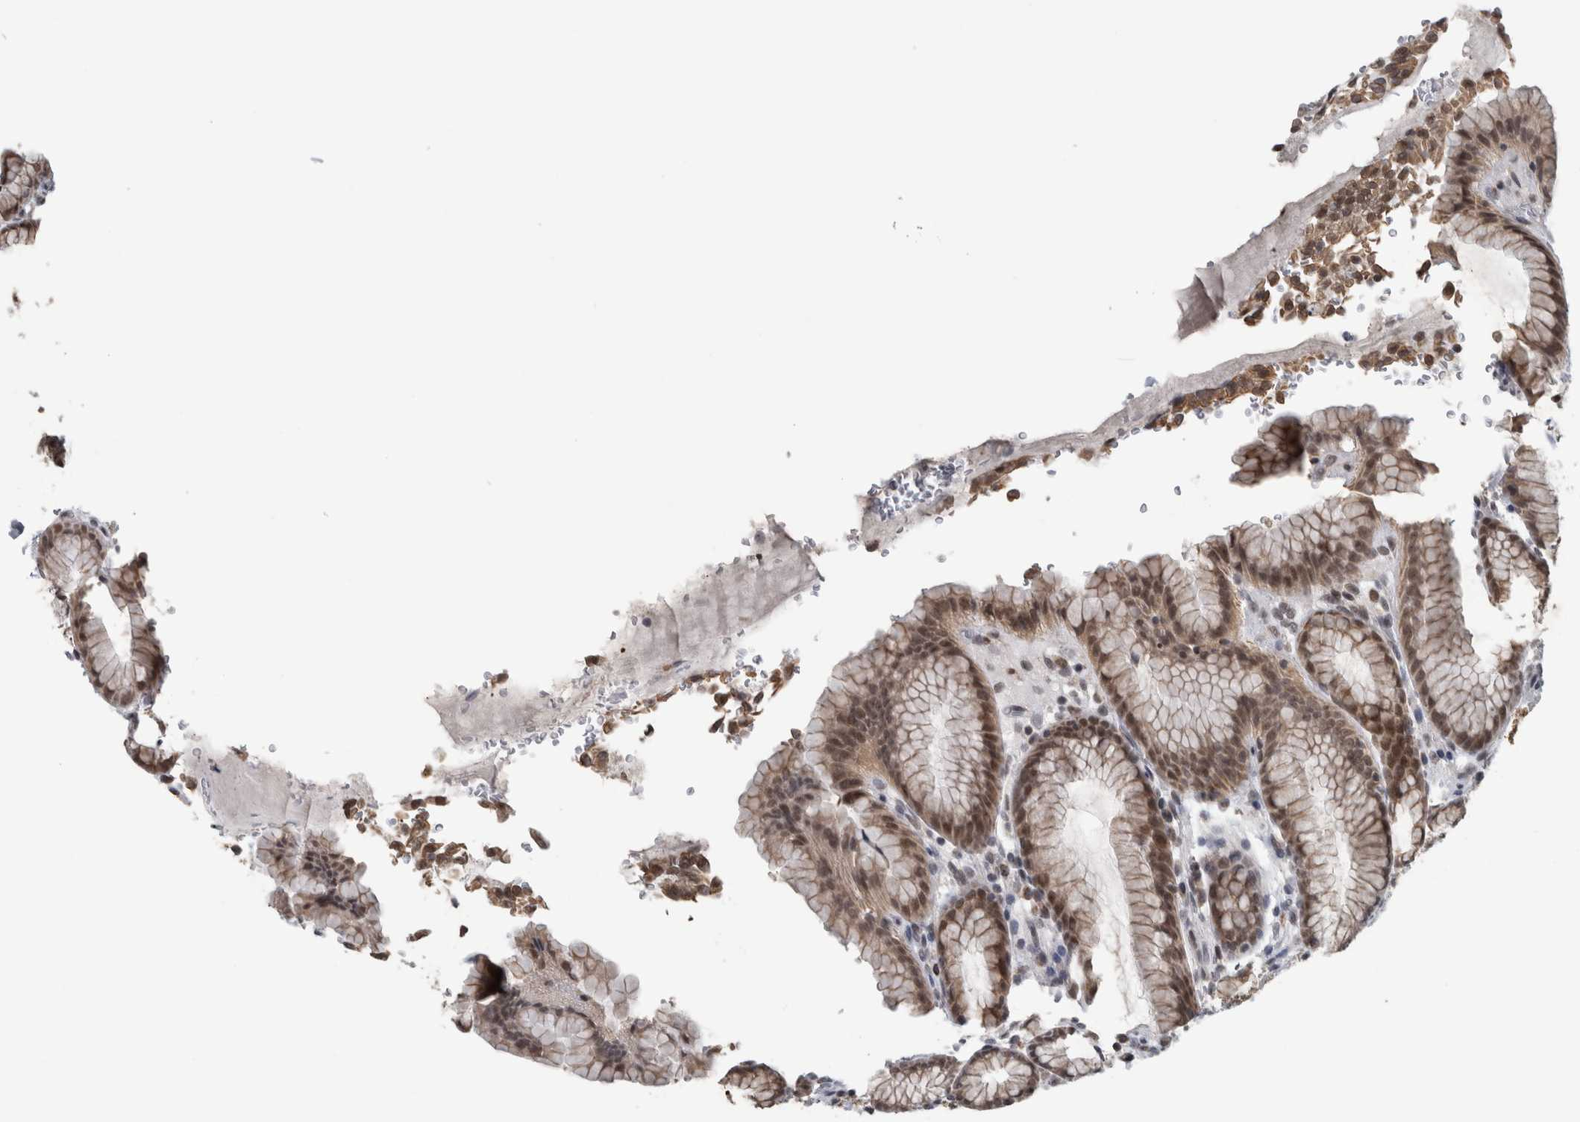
{"staining": {"intensity": "moderate", "quantity": ">75%", "location": "cytoplasmic/membranous"}, "tissue": "stomach", "cell_type": "Glandular cells", "image_type": "normal", "snomed": [{"axis": "morphology", "description": "Normal tissue, NOS"}, {"axis": "topography", "description": "Stomach"}], "caption": "Protein expression analysis of normal stomach demonstrates moderate cytoplasmic/membranous expression in about >75% of glandular cells.", "gene": "OR2K2", "patient": {"sex": "male", "age": 42}}